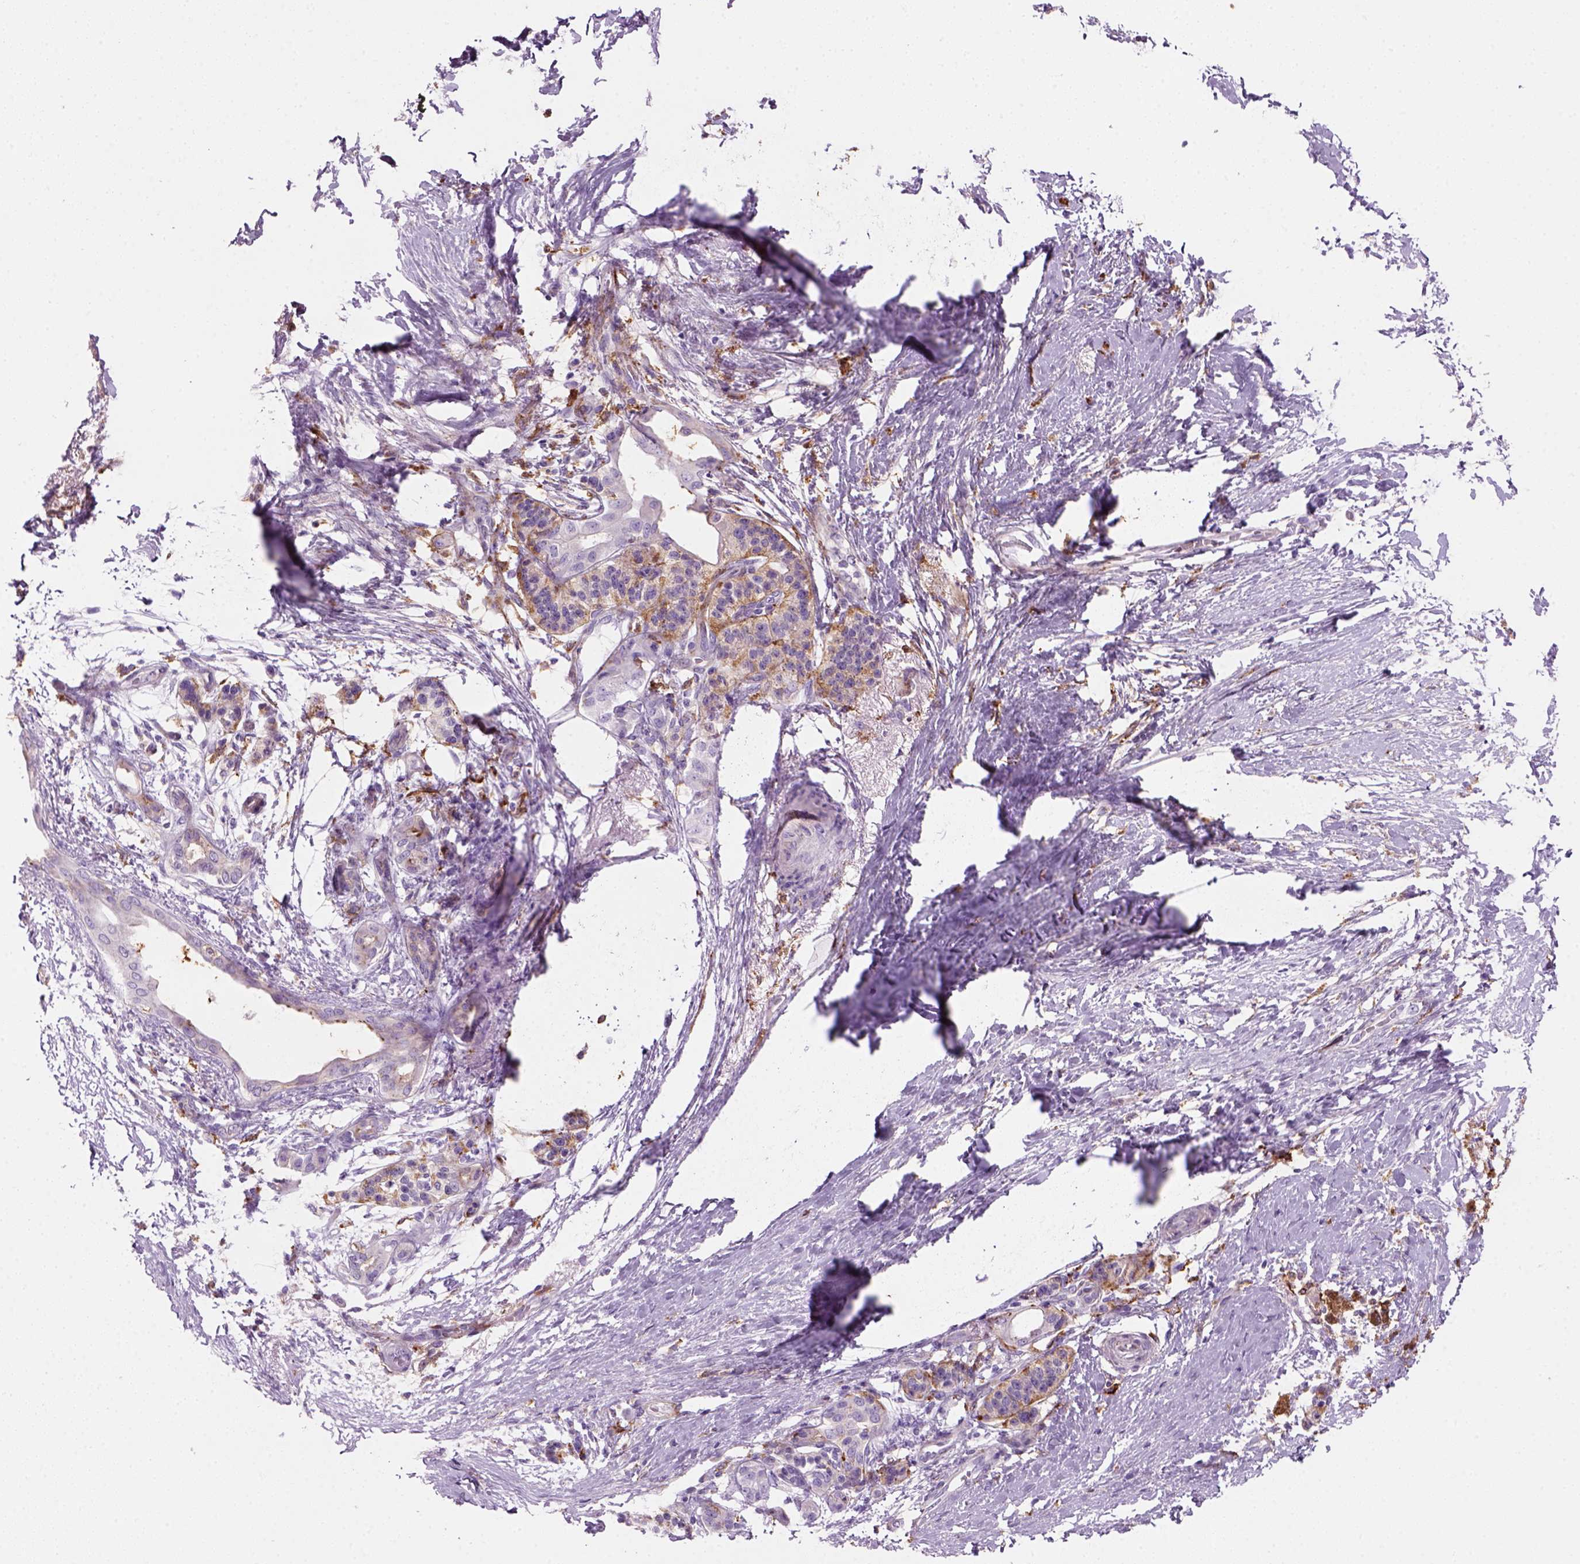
{"staining": {"intensity": "moderate", "quantity": "25%-75%", "location": "cytoplasmic/membranous"}, "tissue": "pancreatic cancer", "cell_type": "Tumor cells", "image_type": "cancer", "snomed": [{"axis": "morphology", "description": "Adenocarcinoma, NOS"}, {"axis": "topography", "description": "Pancreas"}], "caption": "IHC (DAB (3,3'-diaminobenzidine)) staining of human pancreatic cancer reveals moderate cytoplasmic/membranous protein staining in about 25%-75% of tumor cells.", "gene": "MARCKS", "patient": {"sex": "female", "age": 72}}